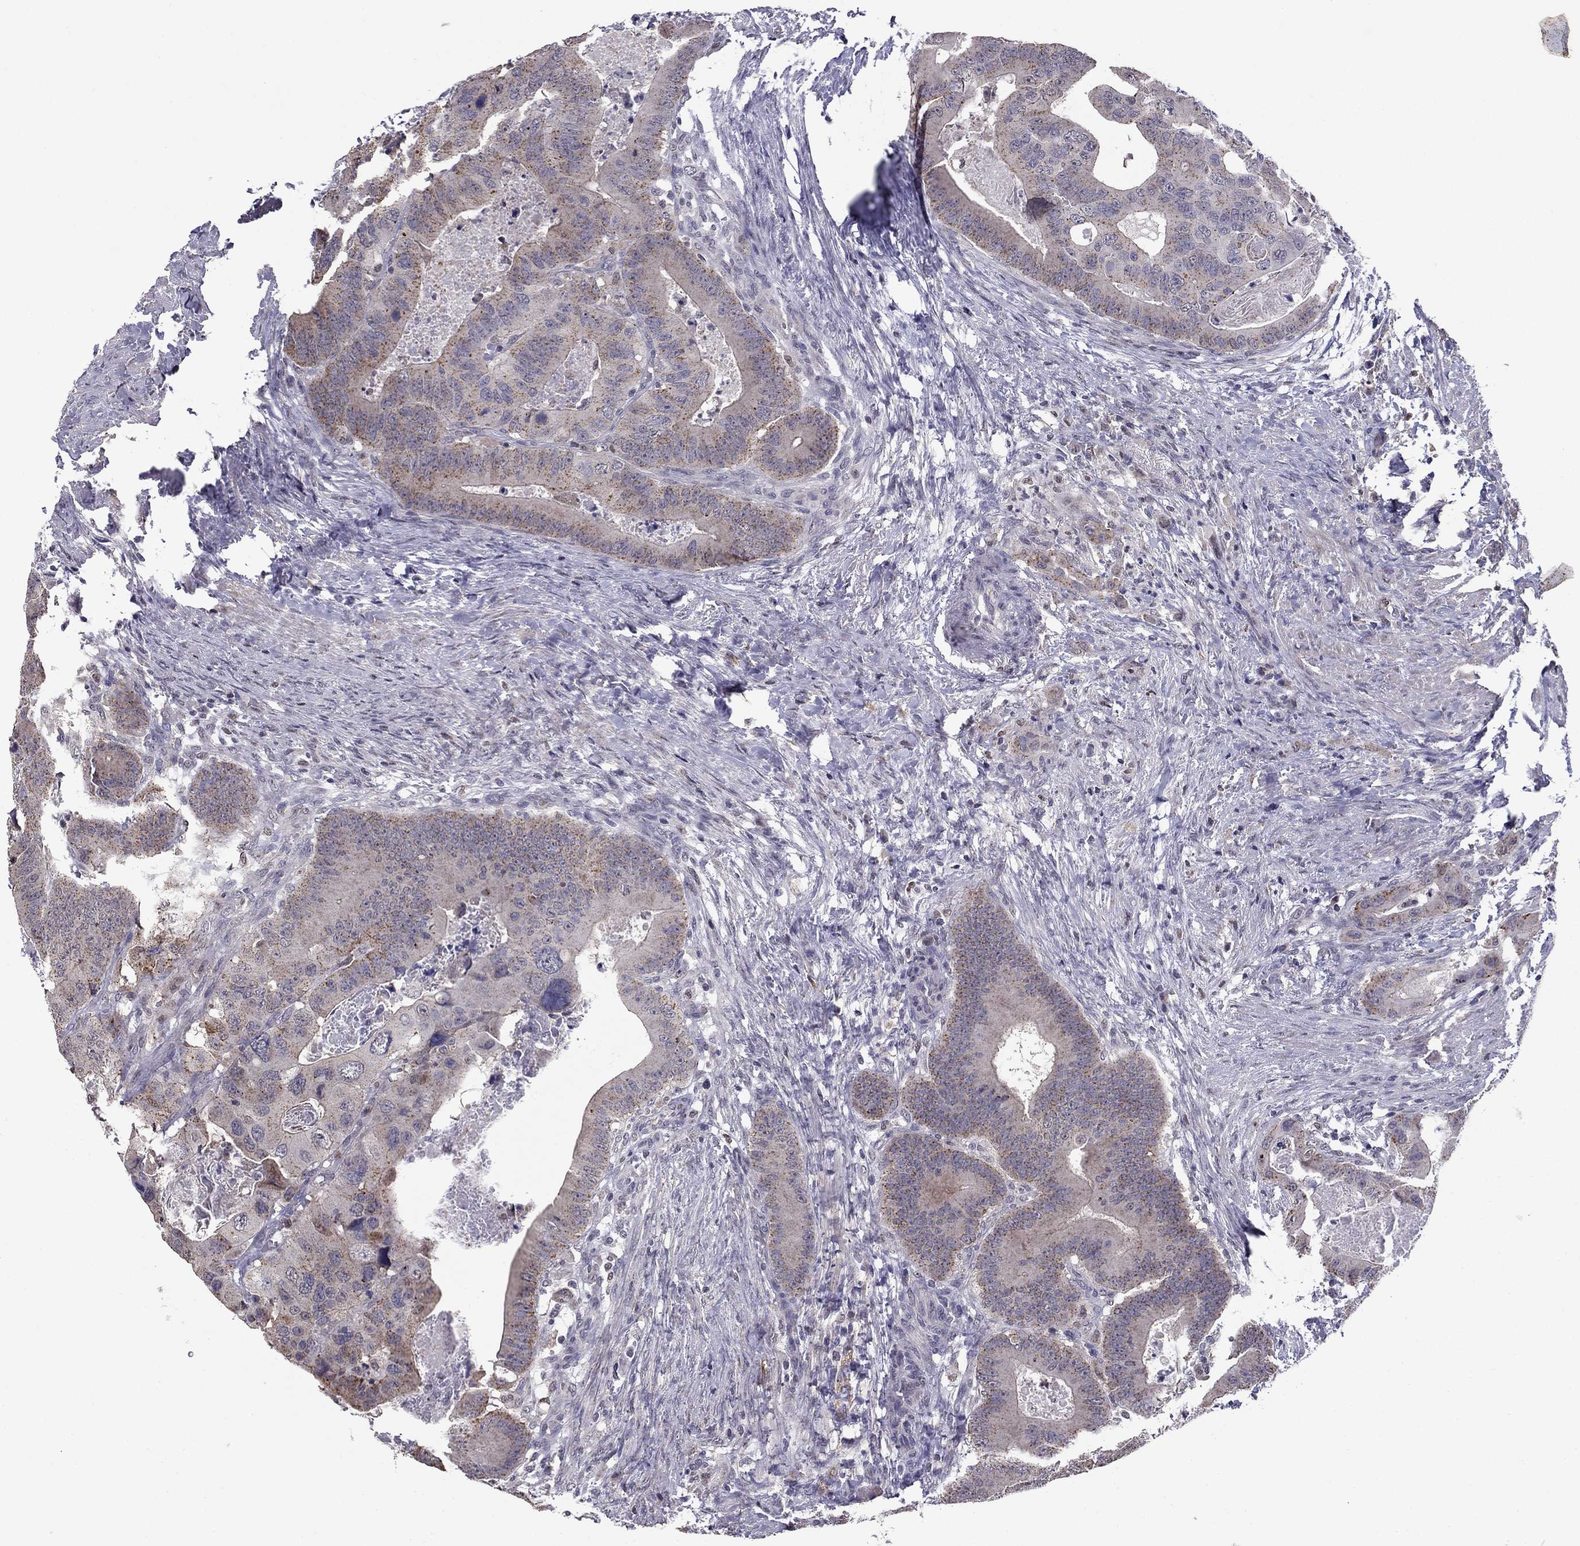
{"staining": {"intensity": "negative", "quantity": "none", "location": "none"}, "tissue": "colorectal cancer", "cell_type": "Tumor cells", "image_type": "cancer", "snomed": [{"axis": "morphology", "description": "Adenocarcinoma, NOS"}, {"axis": "topography", "description": "Rectum"}], "caption": "Immunohistochemistry (IHC) histopathology image of colorectal cancer (adenocarcinoma) stained for a protein (brown), which exhibits no expression in tumor cells.", "gene": "HCN1", "patient": {"sex": "male", "age": 64}}